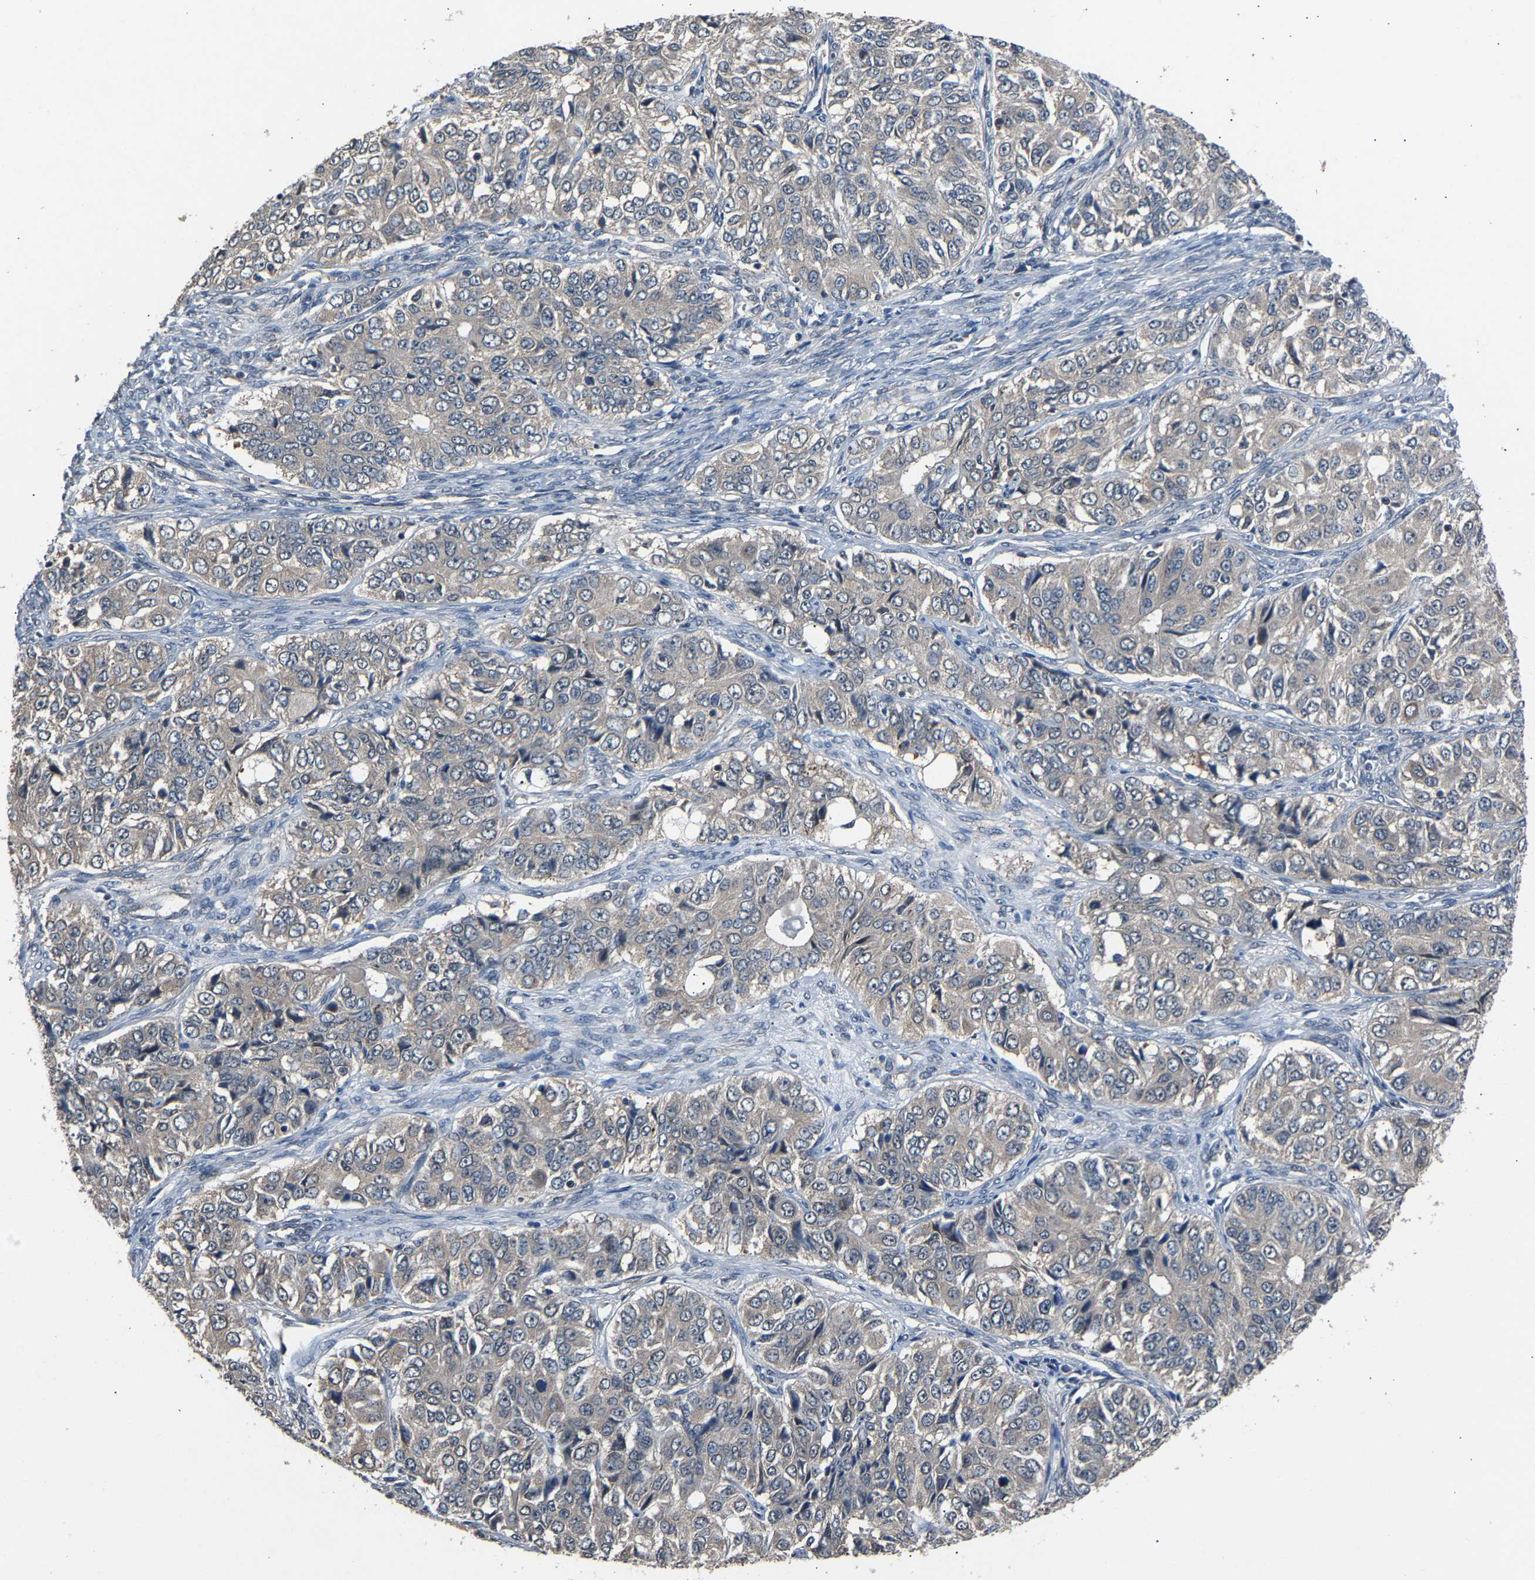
{"staining": {"intensity": "weak", "quantity": ">75%", "location": "cytoplasmic/membranous"}, "tissue": "ovarian cancer", "cell_type": "Tumor cells", "image_type": "cancer", "snomed": [{"axis": "morphology", "description": "Carcinoma, endometroid"}, {"axis": "topography", "description": "Ovary"}], "caption": "Brown immunohistochemical staining in endometroid carcinoma (ovarian) shows weak cytoplasmic/membranous staining in approximately >75% of tumor cells. (Brightfield microscopy of DAB IHC at high magnification).", "gene": "ABCC9", "patient": {"sex": "female", "age": 51}}